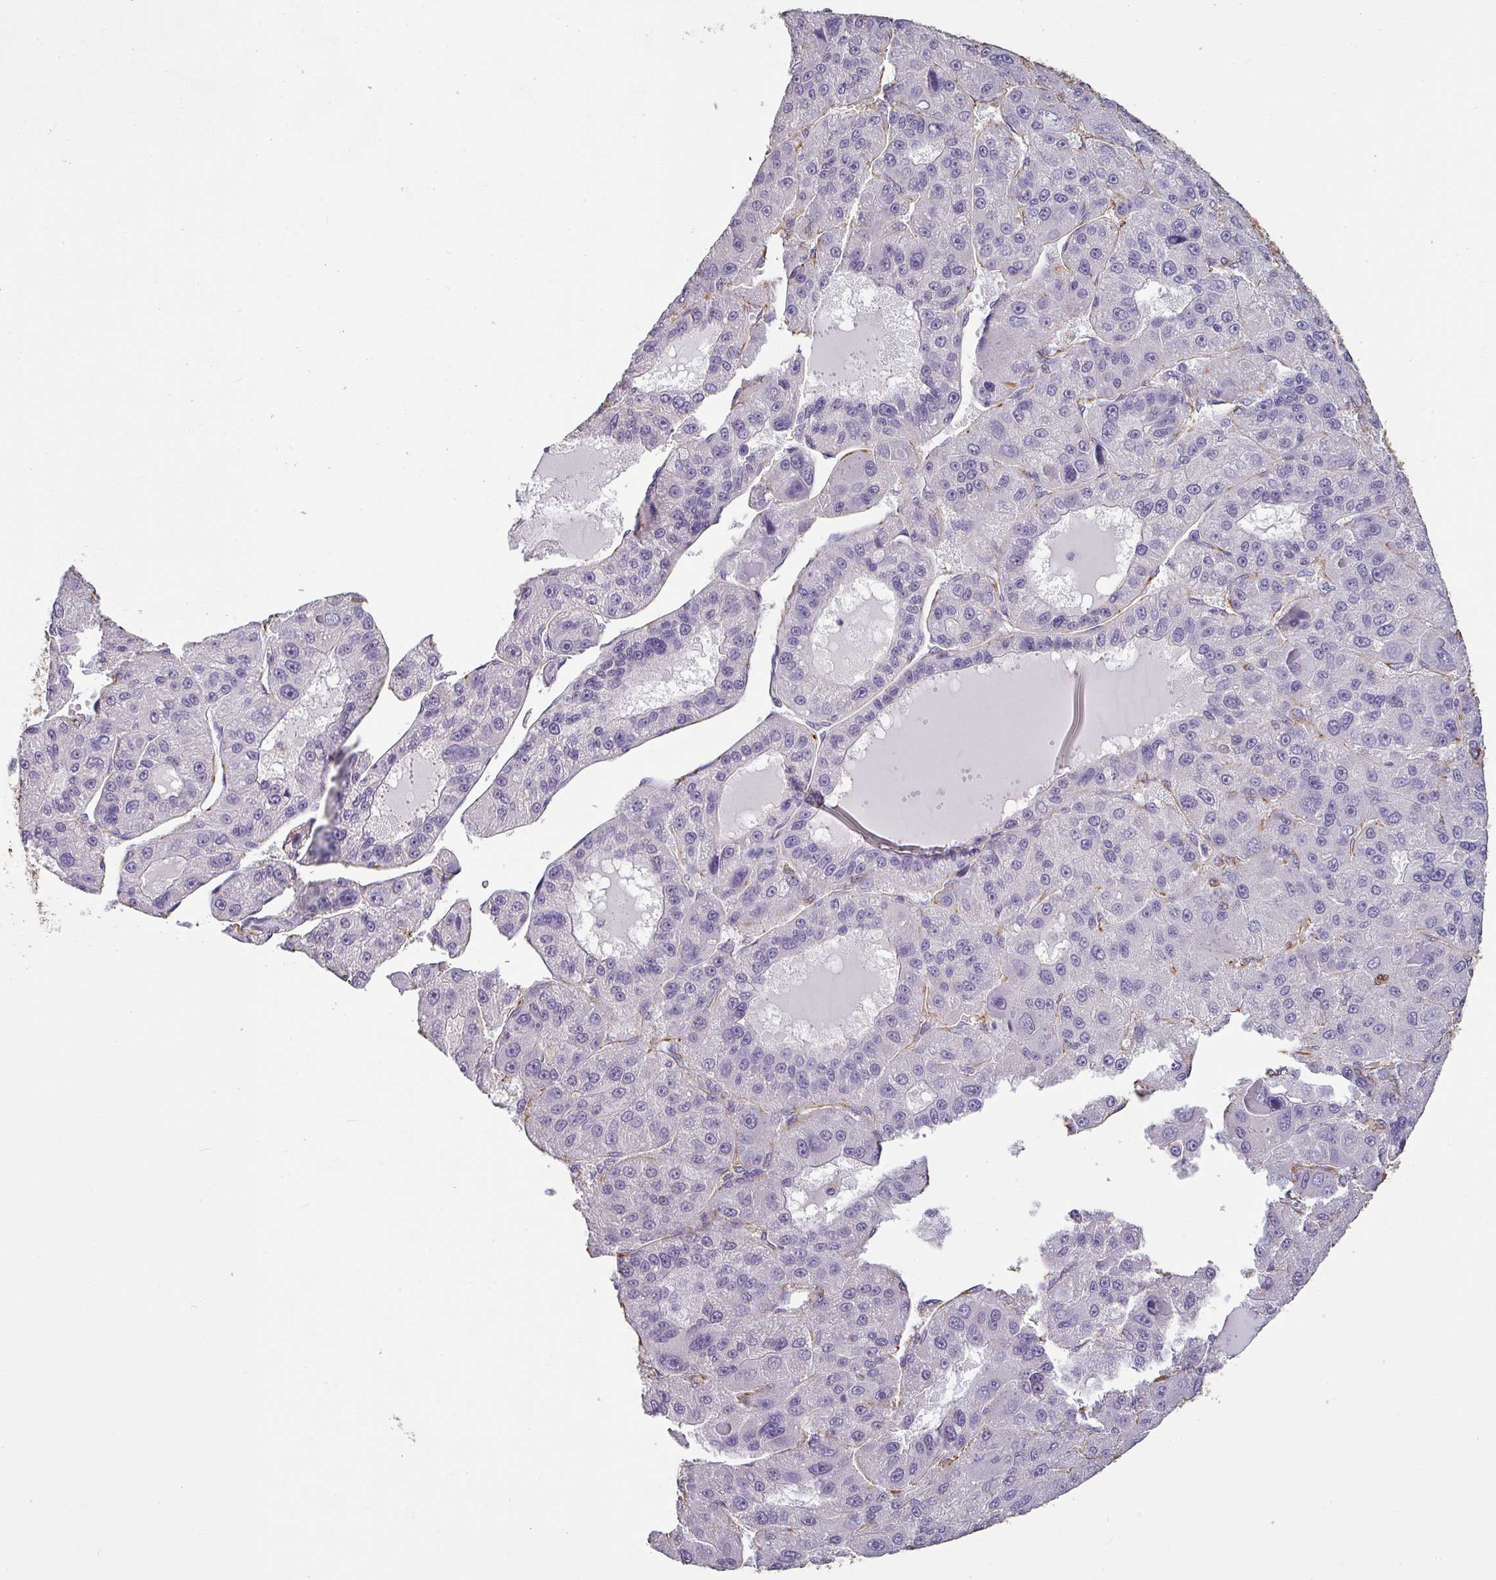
{"staining": {"intensity": "negative", "quantity": "none", "location": "none"}, "tissue": "liver cancer", "cell_type": "Tumor cells", "image_type": "cancer", "snomed": [{"axis": "morphology", "description": "Carcinoma, Hepatocellular, NOS"}, {"axis": "topography", "description": "Liver"}], "caption": "This is a histopathology image of IHC staining of liver cancer (hepatocellular carcinoma), which shows no staining in tumor cells.", "gene": "ZNF280C", "patient": {"sex": "male", "age": 76}}